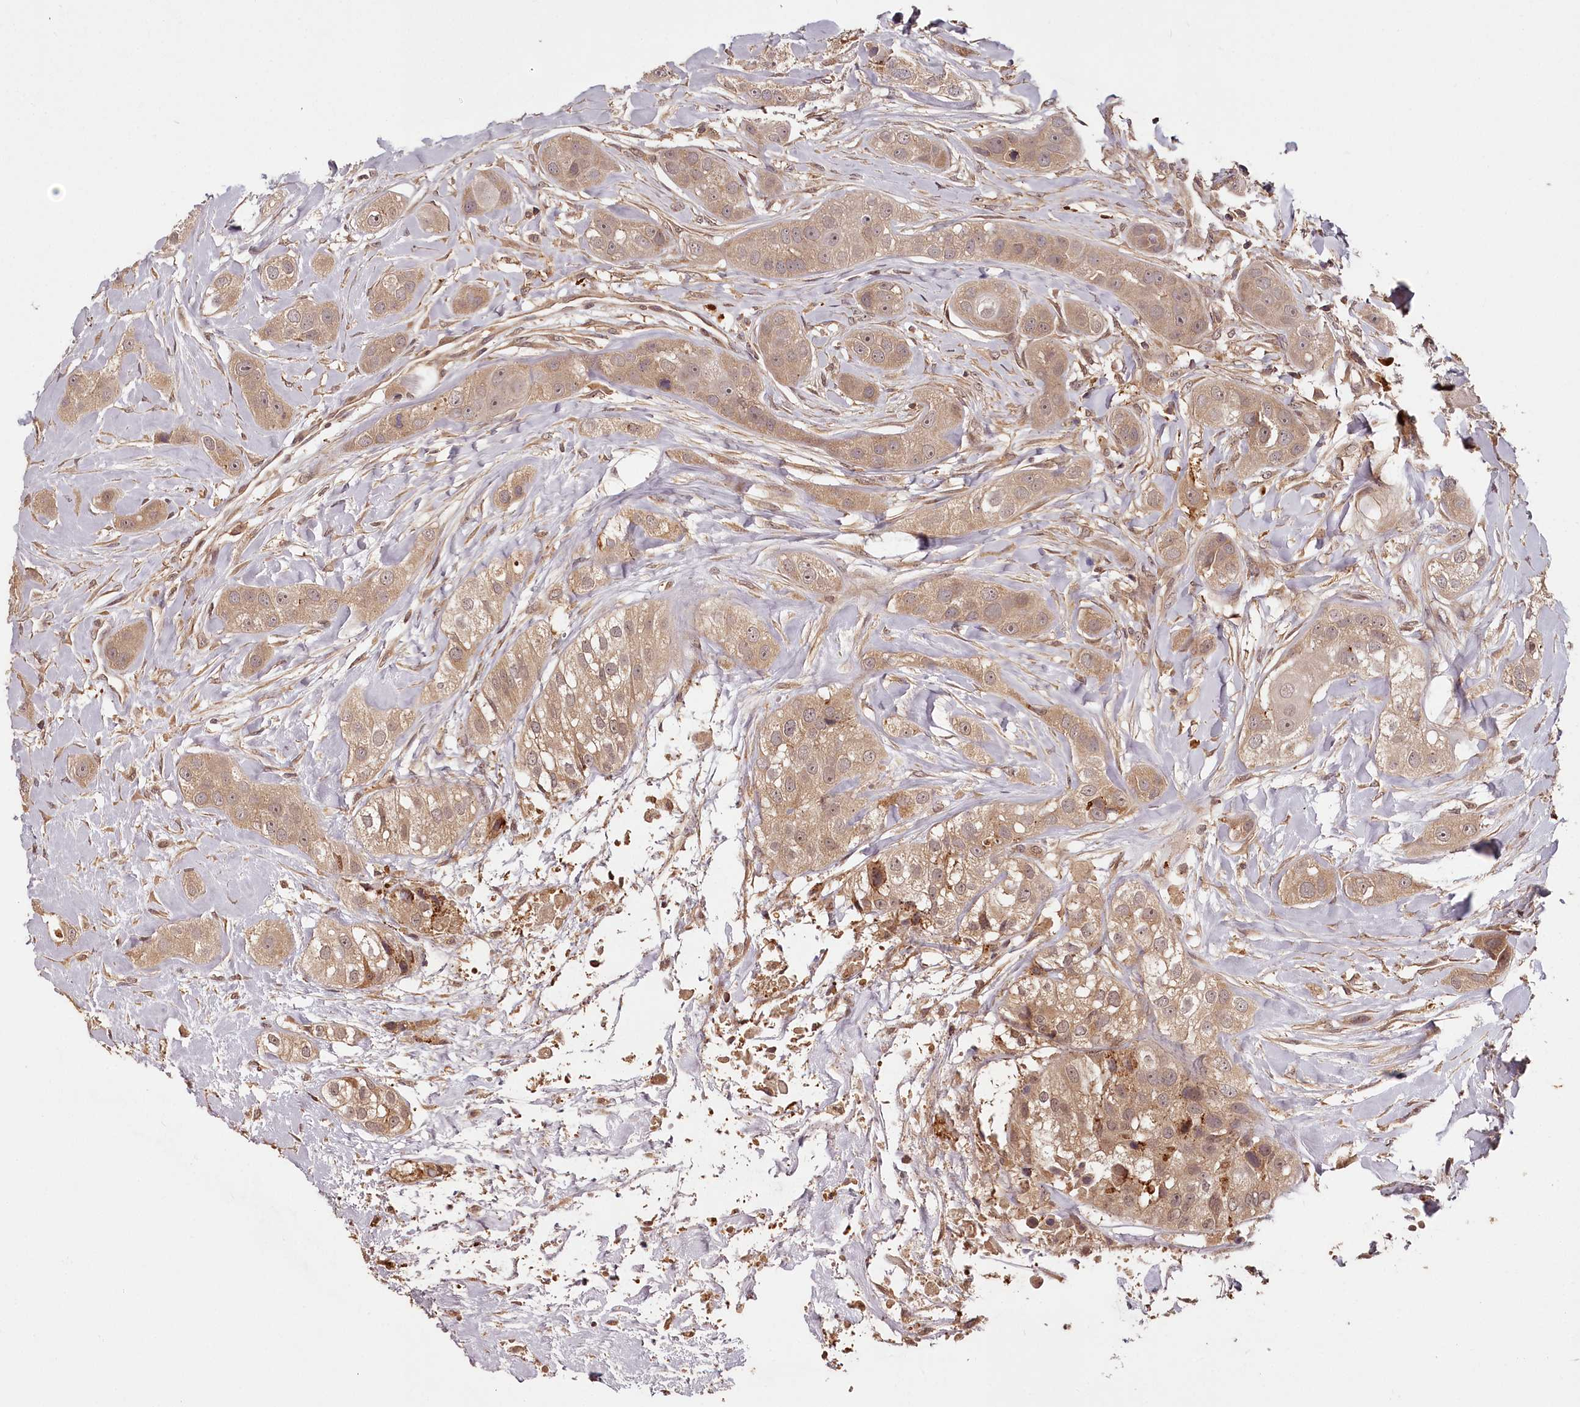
{"staining": {"intensity": "weak", "quantity": ">75%", "location": "cytoplasmic/membranous"}, "tissue": "head and neck cancer", "cell_type": "Tumor cells", "image_type": "cancer", "snomed": [{"axis": "morphology", "description": "Normal tissue, NOS"}, {"axis": "morphology", "description": "Squamous cell carcinoma, NOS"}, {"axis": "topography", "description": "Skeletal muscle"}, {"axis": "topography", "description": "Head-Neck"}], "caption": "Immunohistochemical staining of human head and neck cancer shows low levels of weak cytoplasmic/membranous staining in about >75% of tumor cells.", "gene": "TTC12", "patient": {"sex": "male", "age": 51}}